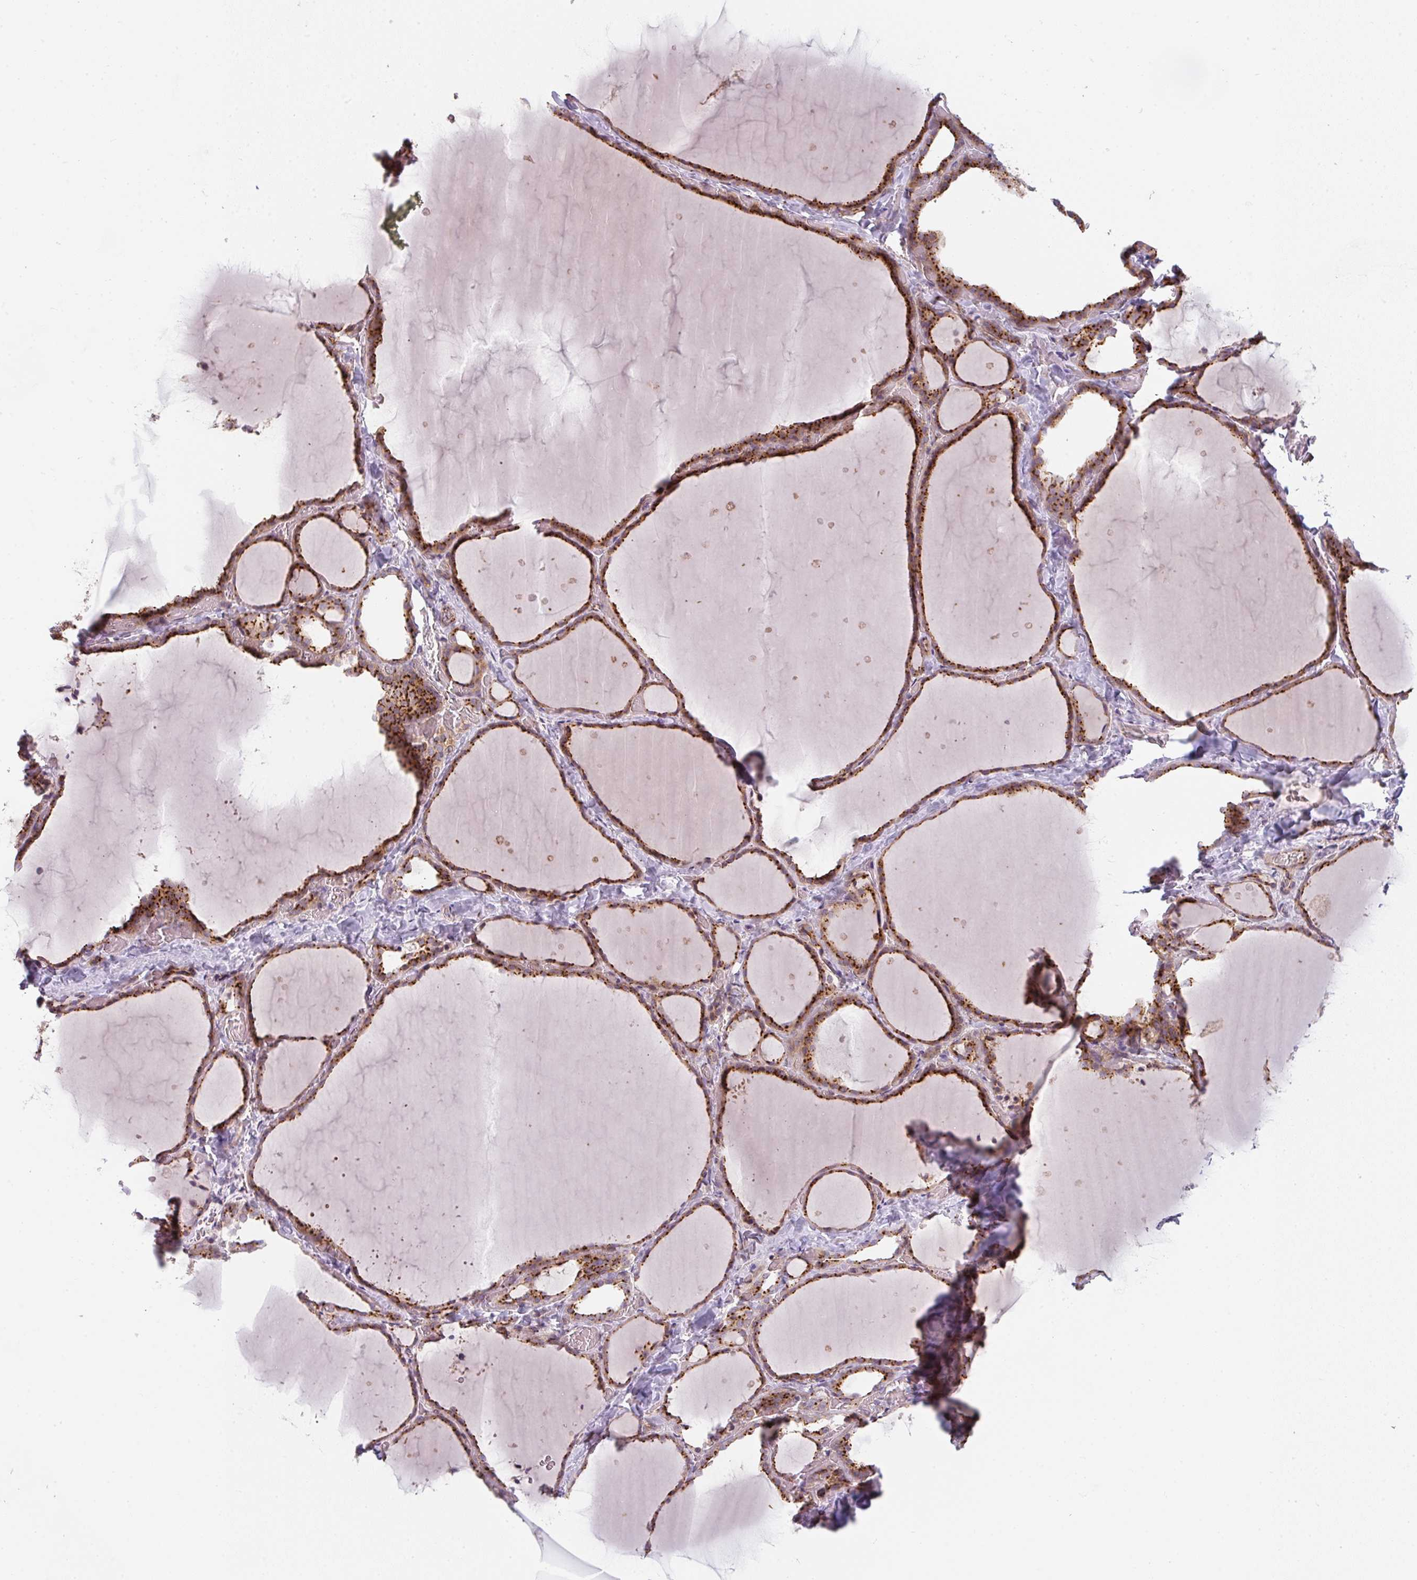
{"staining": {"intensity": "strong", "quantity": ">75%", "location": "cytoplasmic/membranous"}, "tissue": "thyroid gland", "cell_type": "Glandular cells", "image_type": "normal", "snomed": [{"axis": "morphology", "description": "Normal tissue, NOS"}, {"axis": "topography", "description": "Thyroid gland"}], "caption": "IHC histopathology image of unremarkable human thyroid gland stained for a protein (brown), which demonstrates high levels of strong cytoplasmic/membranous positivity in about >75% of glandular cells.", "gene": "GVQW3", "patient": {"sex": "female", "age": 36}}